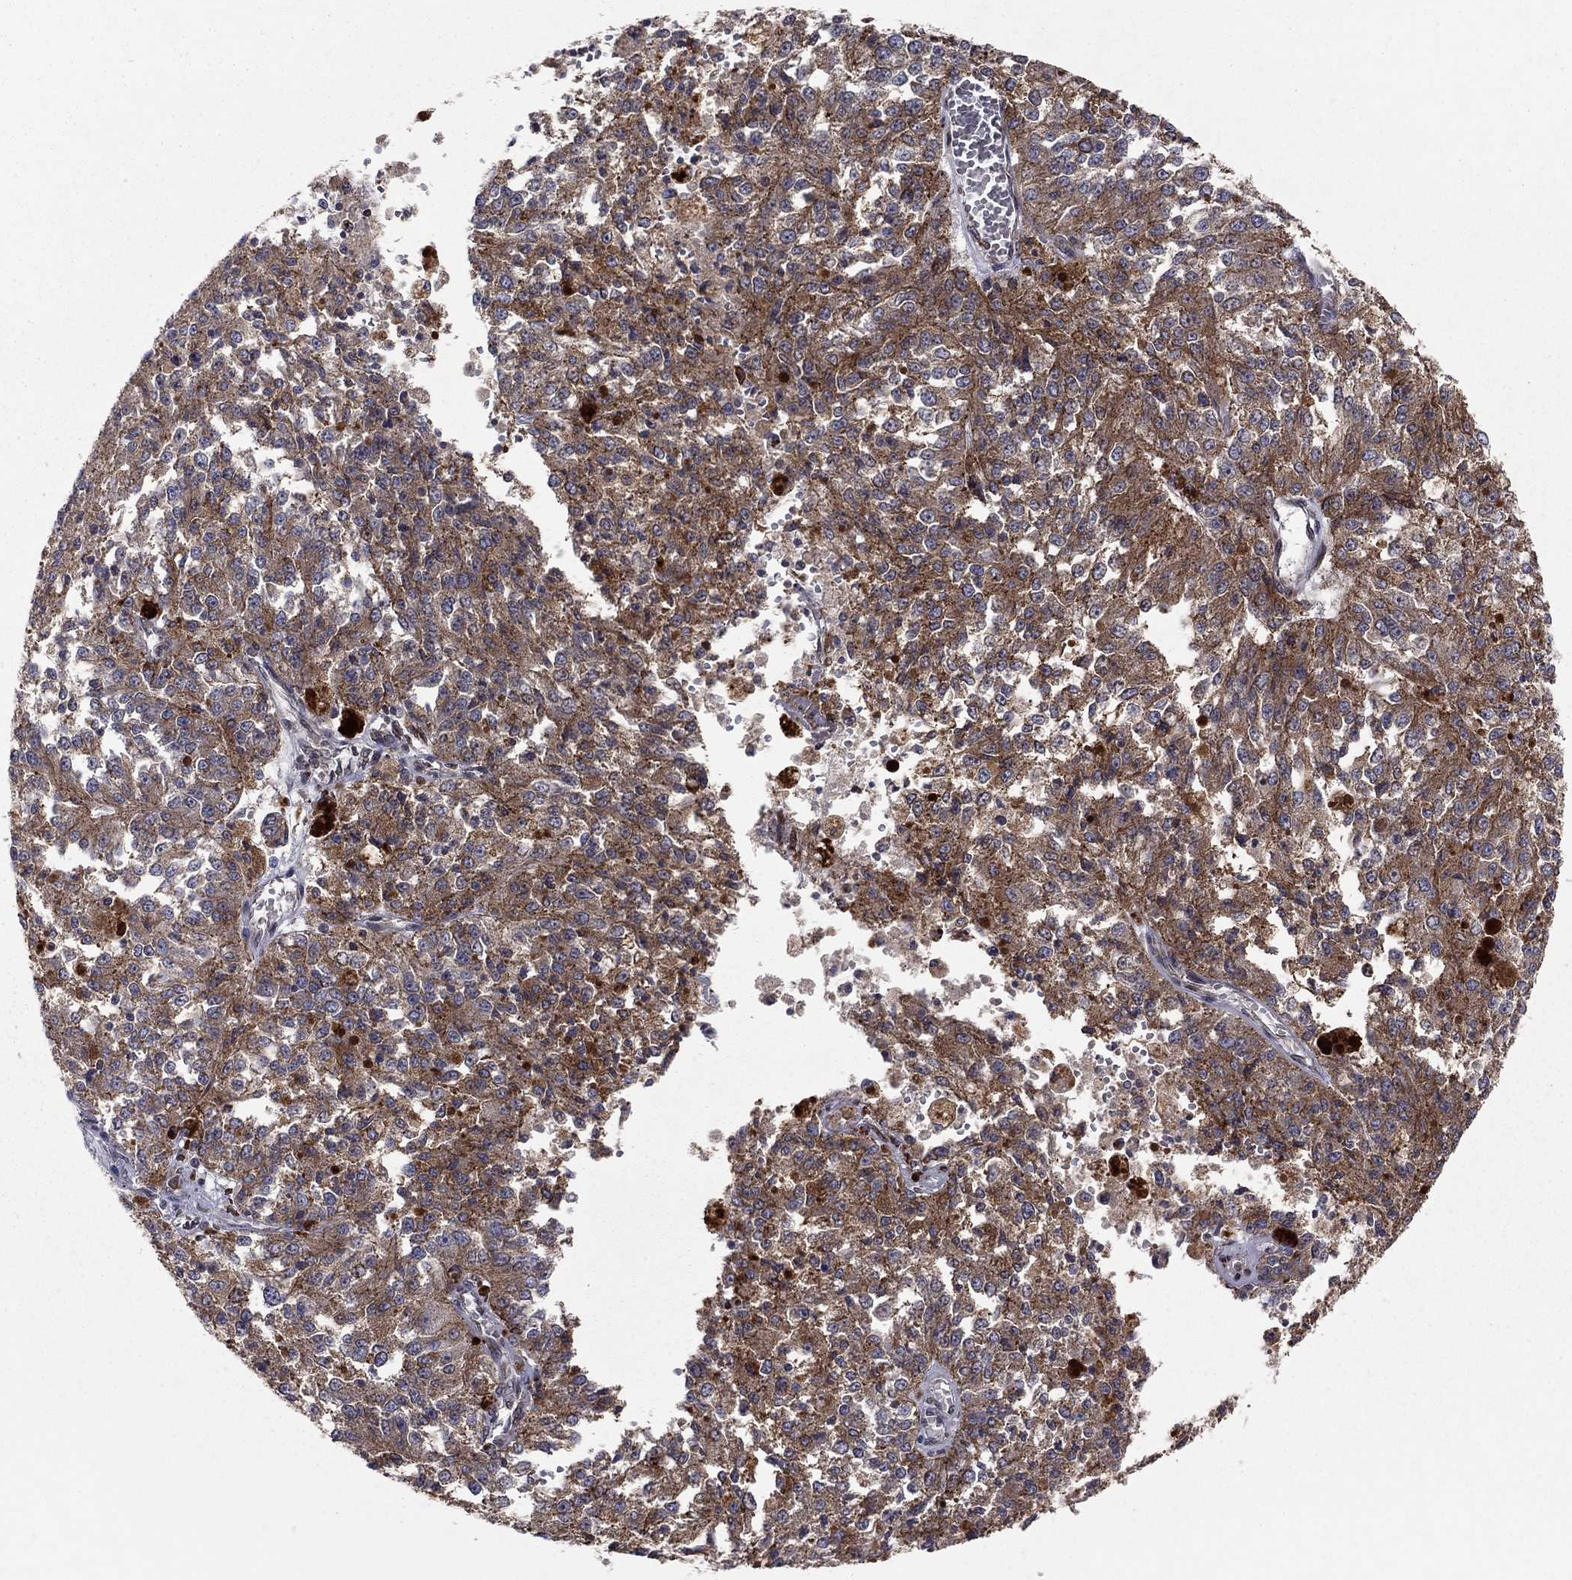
{"staining": {"intensity": "strong", "quantity": ">75%", "location": "cytoplasmic/membranous"}, "tissue": "melanoma", "cell_type": "Tumor cells", "image_type": "cancer", "snomed": [{"axis": "morphology", "description": "Malignant melanoma, Metastatic site"}, {"axis": "topography", "description": "Lymph node"}], "caption": "Immunohistochemical staining of malignant melanoma (metastatic site) shows high levels of strong cytoplasmic/membranous expression in about >75% of tumor cells. The staining is performed using DAB (3,3'-diaminobenzidine) brown chromogen to label protein expression. The nuclei are counter-stained blue using hematoxylin.", "gene": "YIF1A", "patient": {"sex": "female", "age": 64}}